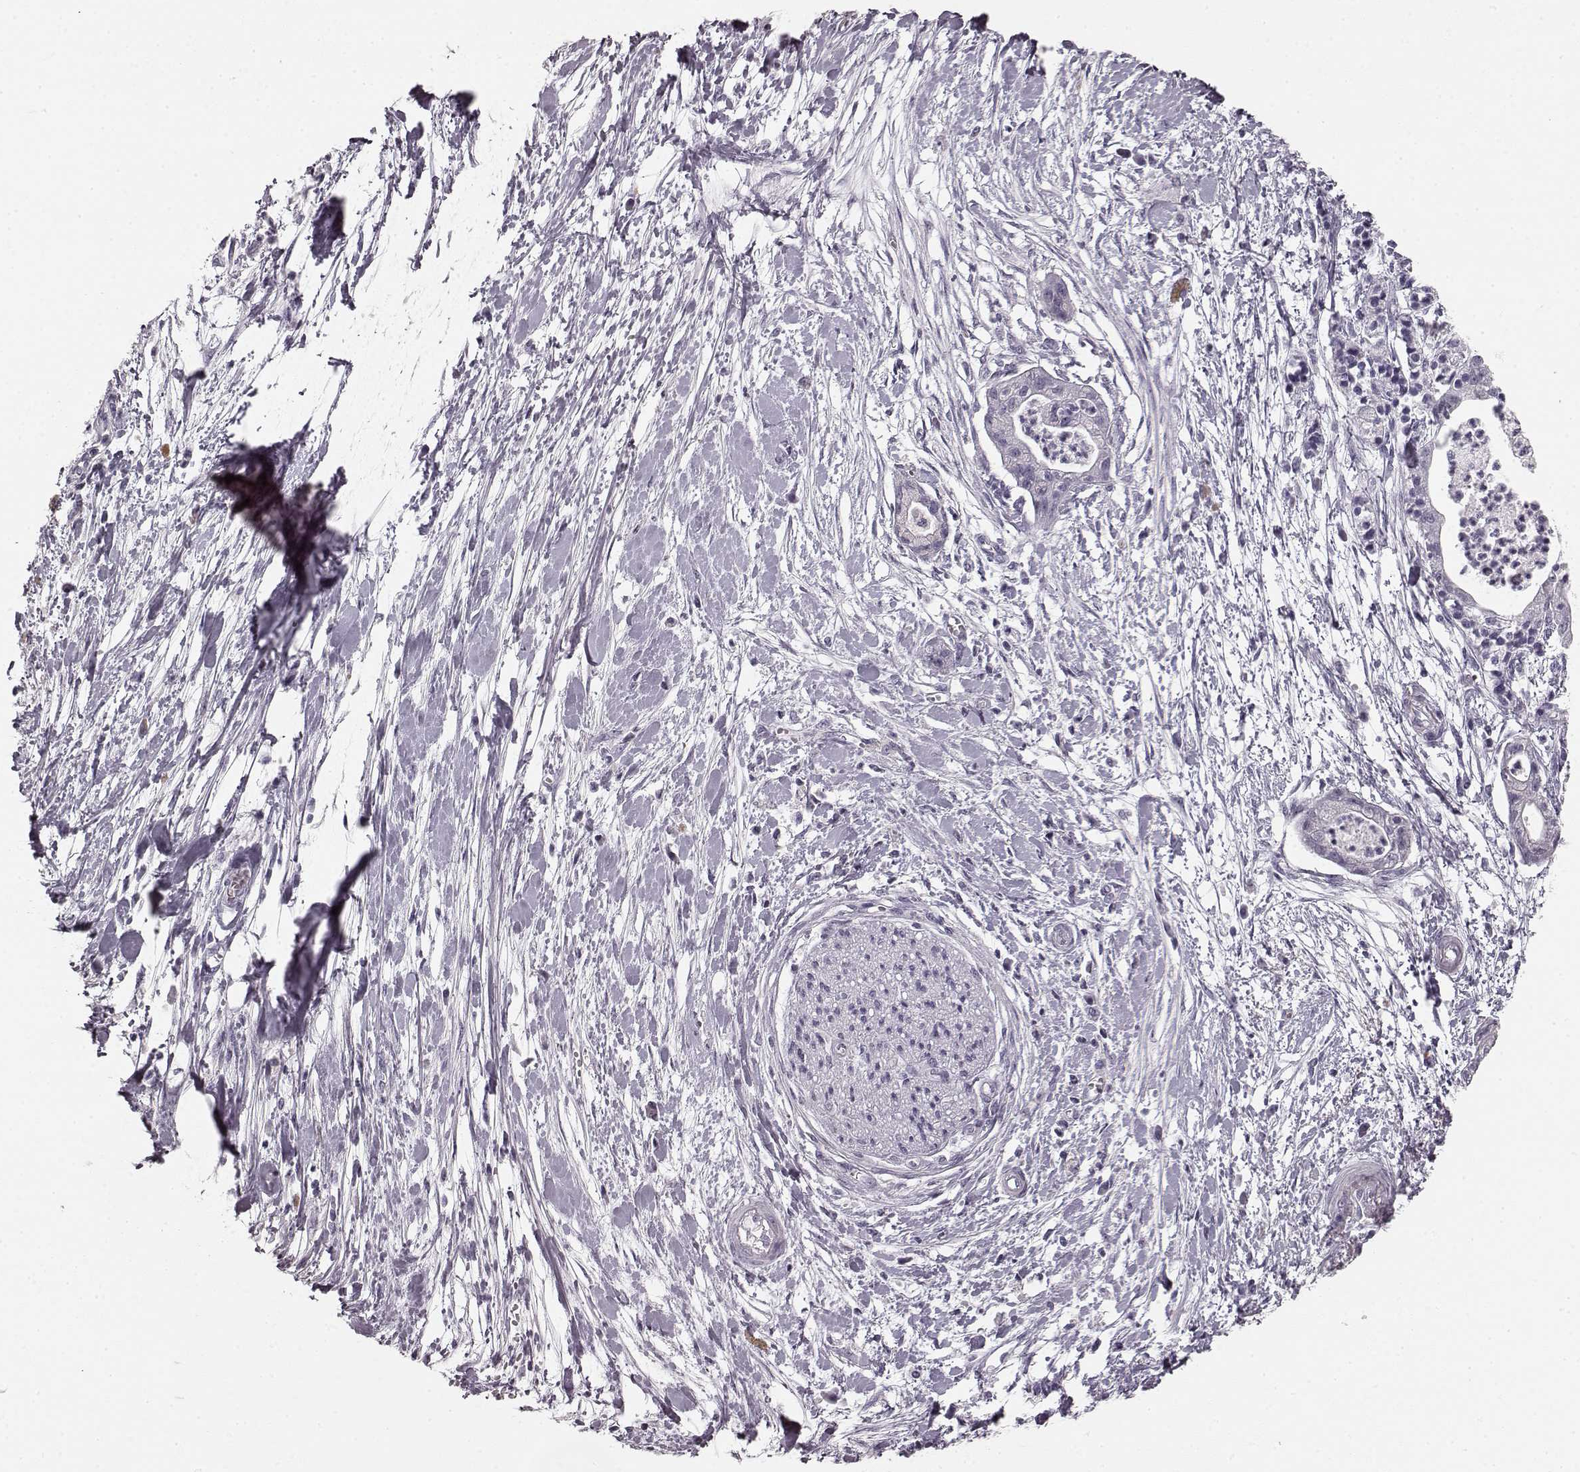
{"staining": {"intensity": "negative", "quantity": "none", "location": "none"}, "tissue": "pancreatic cancer", "cell_type": "Tumor cells", "image_type": "cancer", "snomed": [{"axis": "morphology", "description": "Normal tissue, NOS"}, {"axis": "morphology", "description": "Adenocarcinoma, NOS"}, {"axis": "topography", "description": "Lymph node"}, {"axis": "topography", "description": "Pancreas"}], "caption": "Immunohistochemistry of adenocarcinoma (pancreatic) reveals no expression in tumor cells. (DAB (3,3'-diaminobenzidine) immunohistochemistry (IHC) with hematoxylin counter stain).", "gene": "TMPRSS15", "patient": {"sex": "female", "age": 58}}